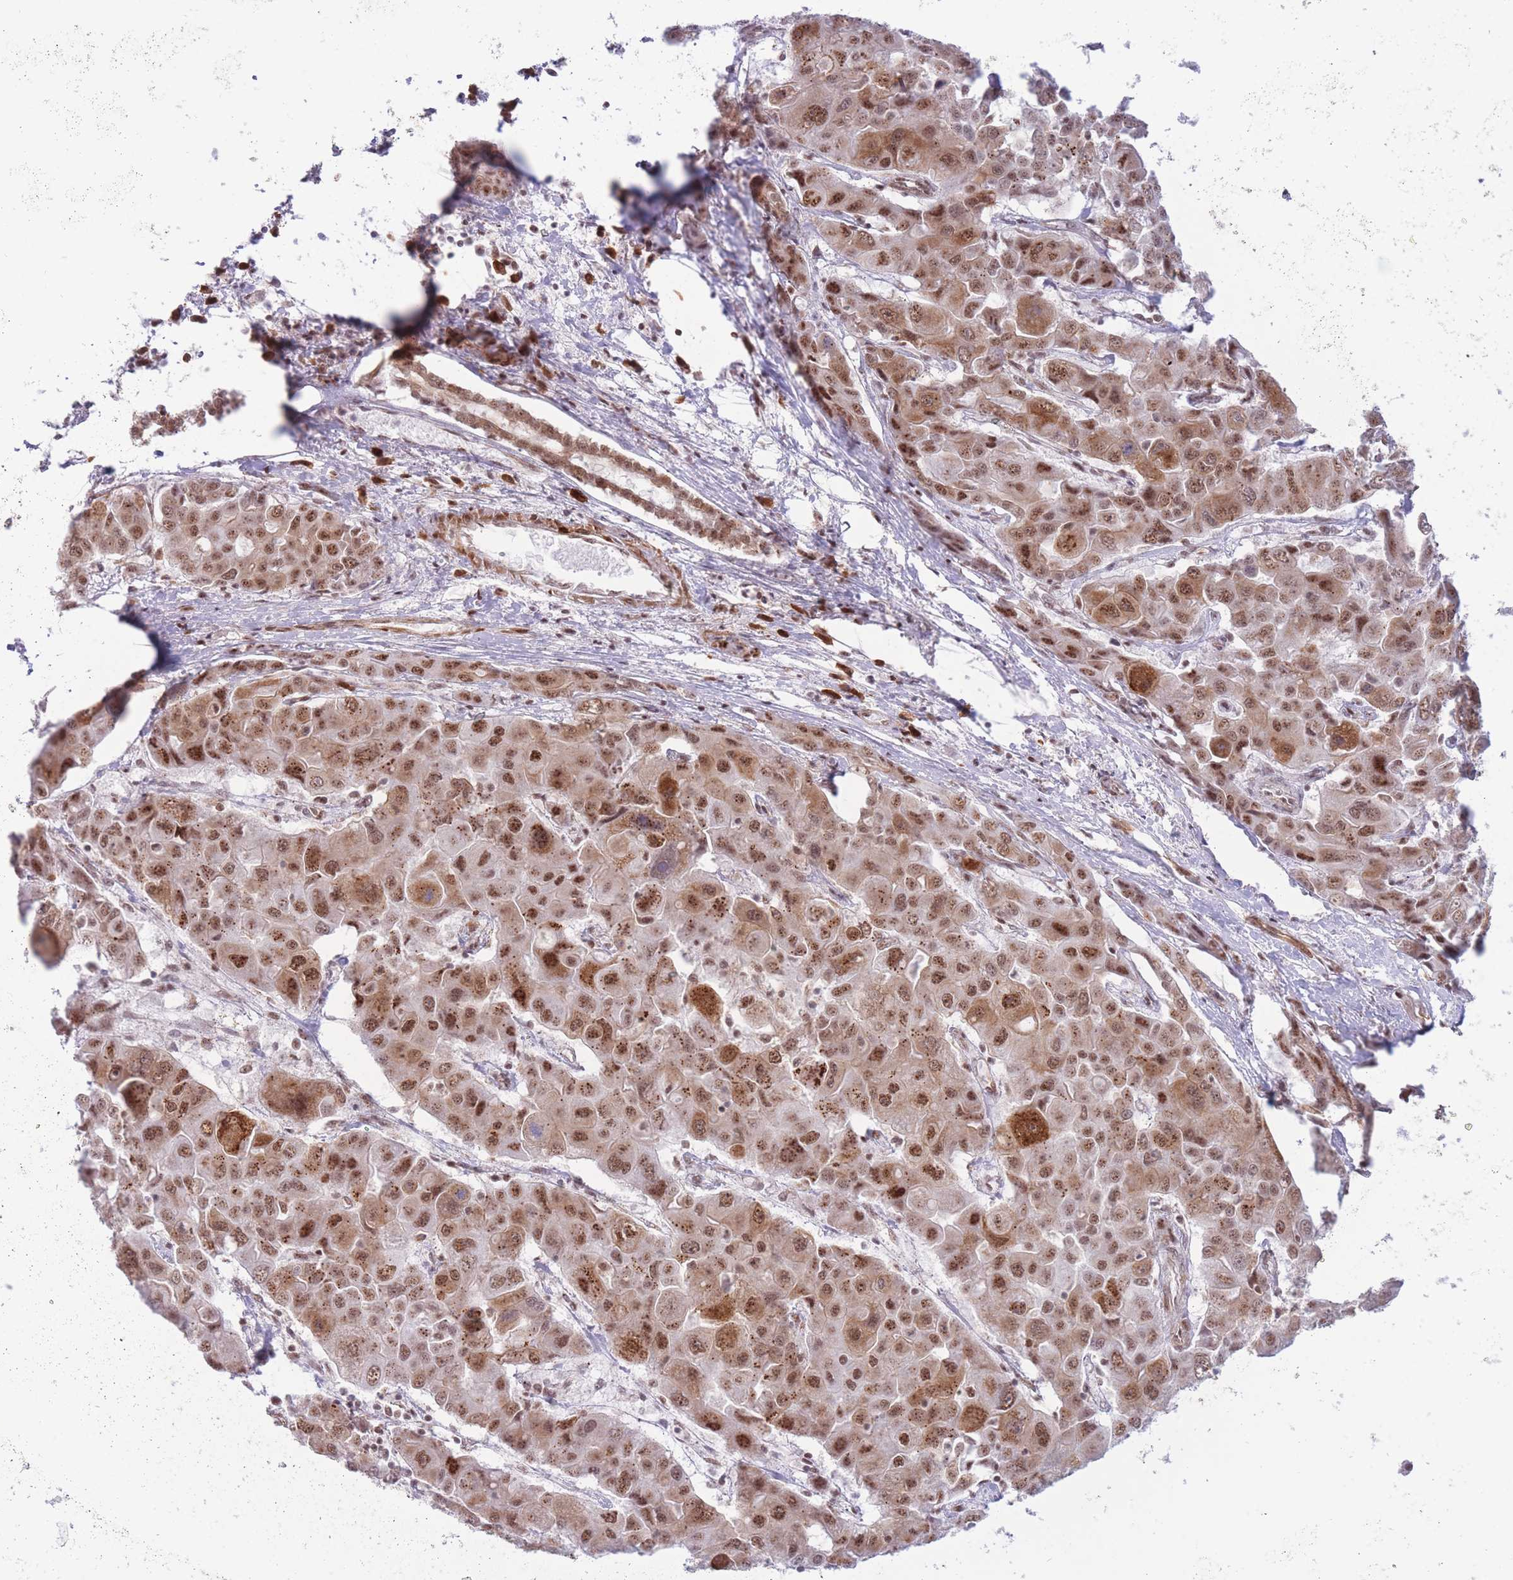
{"staining": {"intensity": "moderate", "quantity": ">75%", "location": "cytoplasmic/membranous,nuclear"}, "tissue": "liver cancer", "cell_type": "Tumor cells", "image_type": "cancer", "snomed": [{"axis": "morphology", "description": "Cholangiocarcinoma"}, {"axis": "topography", "description": "Liver"}], "caption": "Cholangiocarcinoma (liver) was stained to show a protein in brown. There is medium levels of moderate cytoplasmic/membranous and nuclear positivity in approximately >75% of tumor cells.", "gene": "CYP2B6", "patient": {"sex": "male", "age": 67}}